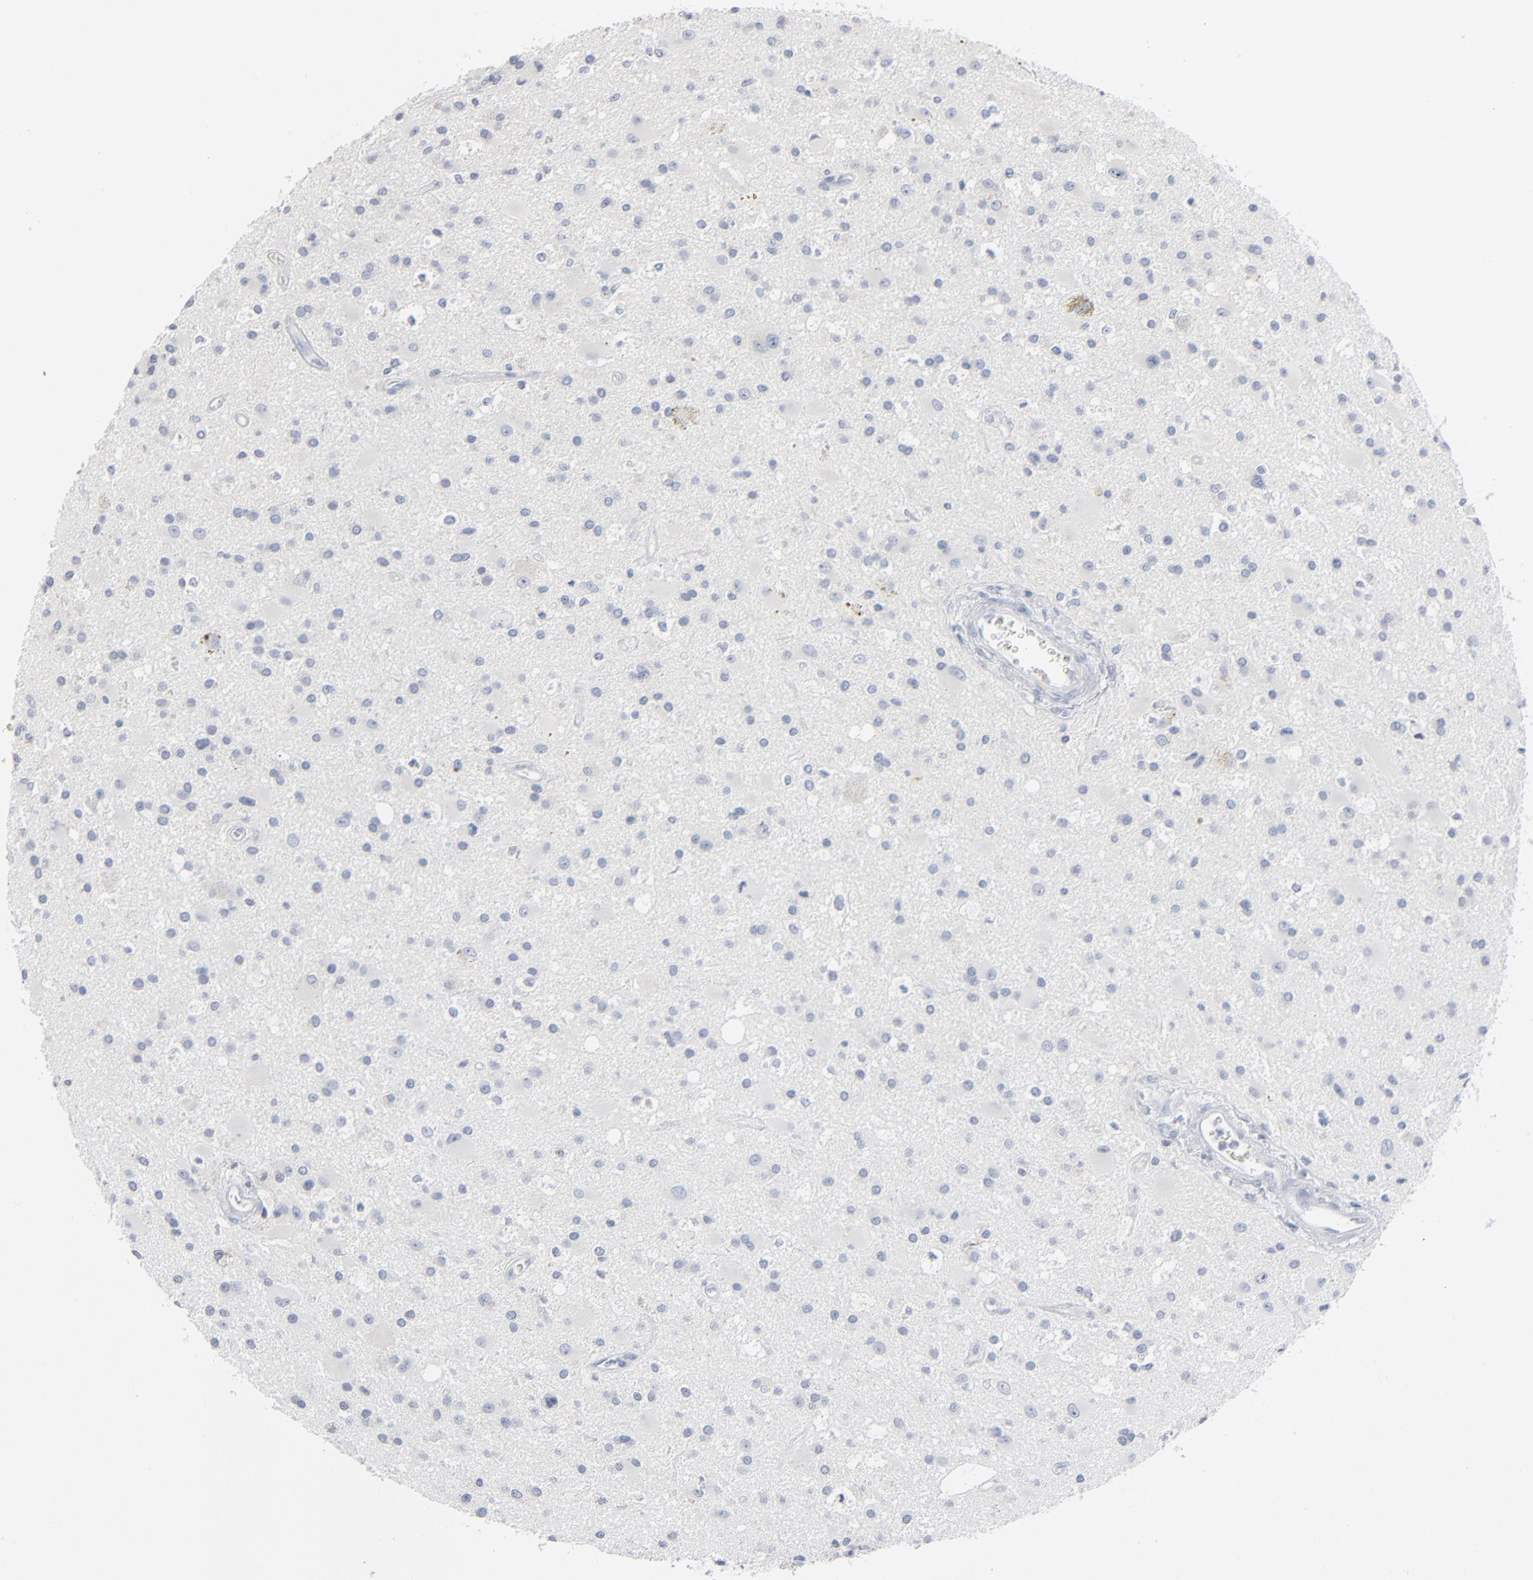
{"staining": {"intensity": "negative", "quantity": "none", "location": "none"}, "tissue": "glioma", "cell_type": "Tumor cells", "image_type": "cancer", "snomed": [{"axis": "morphology", "description": "Glioma, malignant, Low grade"}, {"axis": "topography", "description": "Brain"}], "caption": "Tumor cells show no significant protein positivity in malignant glioma (low-grade).", "gene": "PAGE1", "patient": {"sex": "male", "age": 58}}